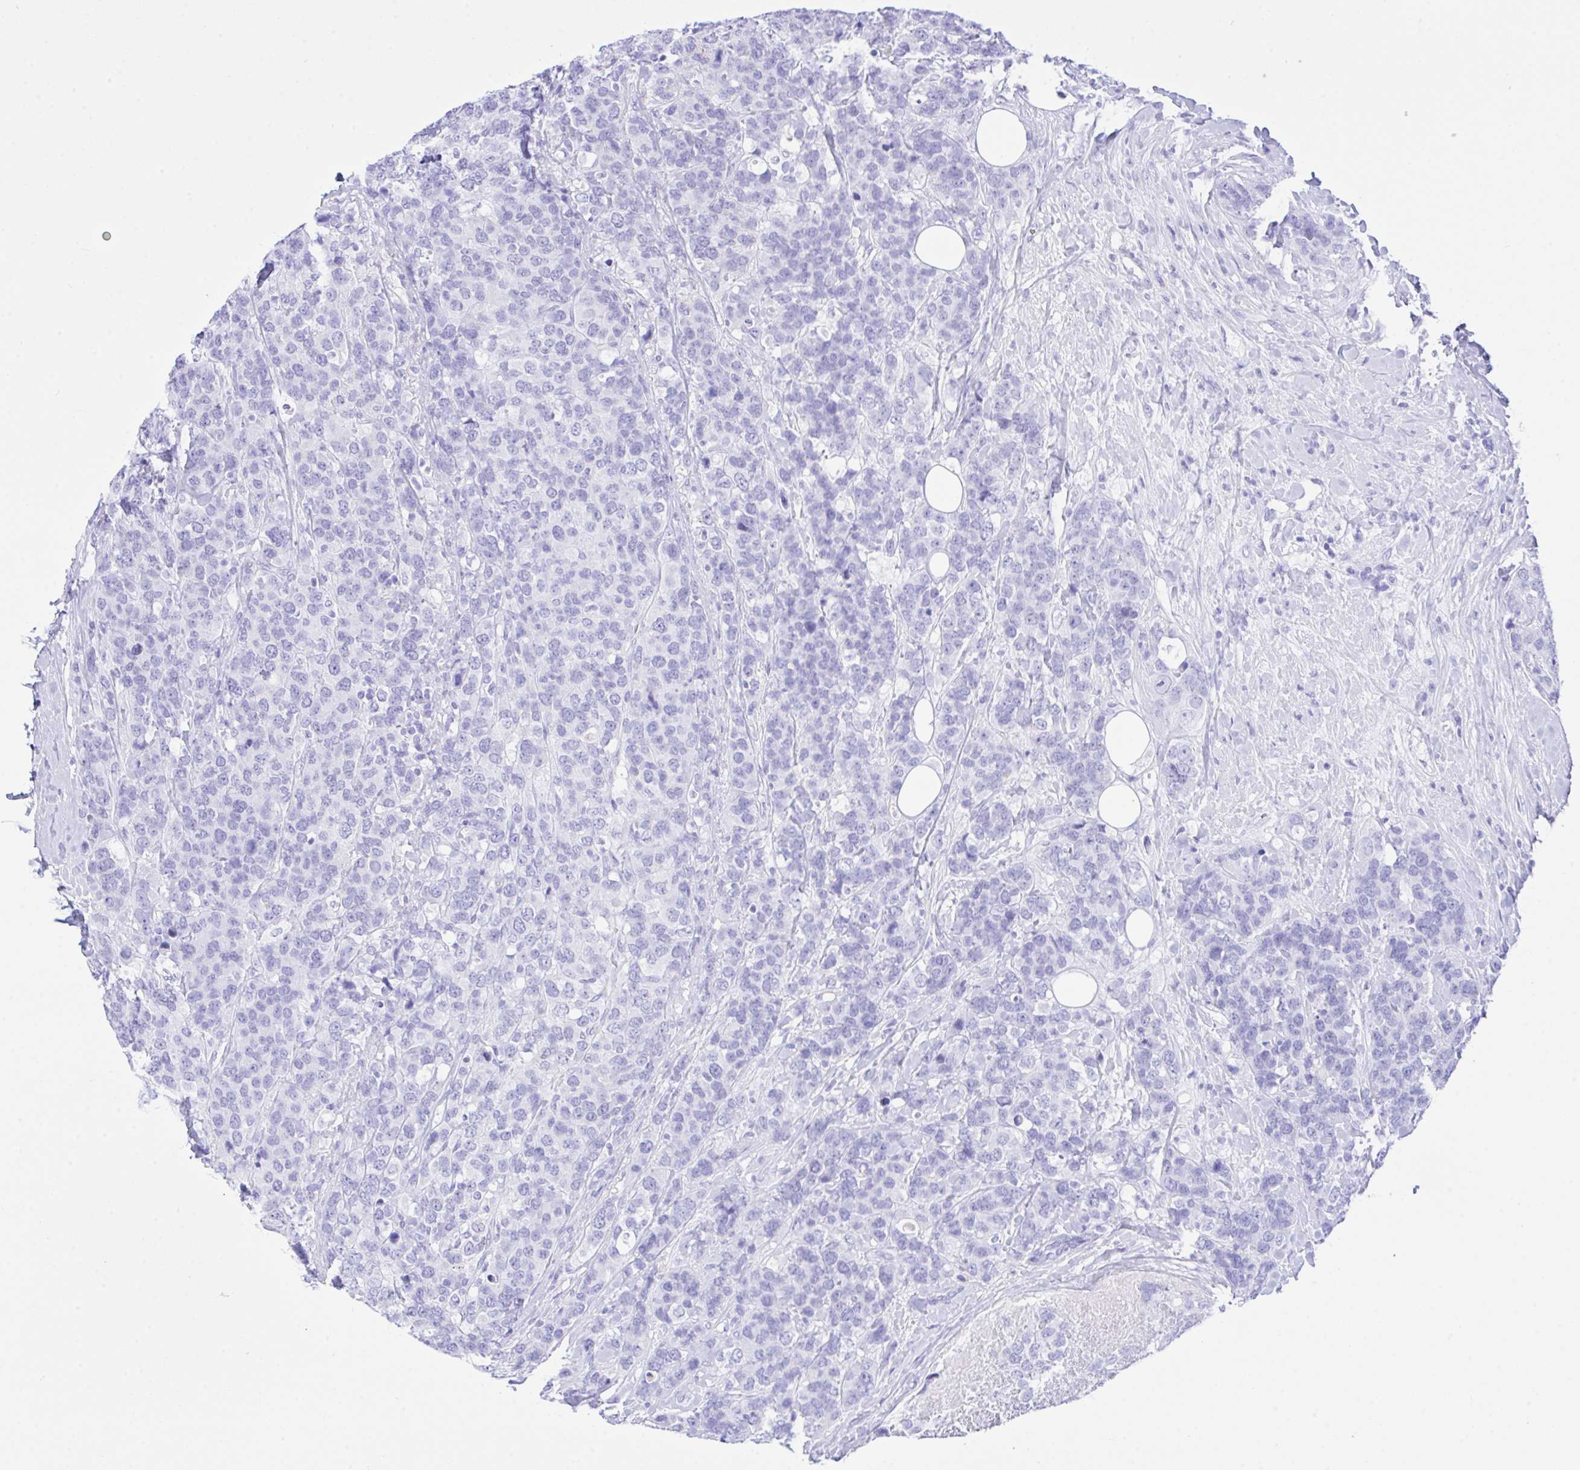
{"staining": {"intensity": "negative", "quantity": "none", "location": "none"}, "tissue": "breast cancer", "cell_type": "Tumor cells", "image_type": "cancer", "snomed": [{"axis": "morphology", "description": "Lobular carcinoma"}, {"axis": "topography", "description": "Breast"}], "caption": "IHC photomicrograph of human breast lobular carcinoma stained for a protein (brown), which reveals no staining in tumor cells. The staining was performed using DAB (3,3'-diaminobenzidine) to visualize the protein expression in brown, while the nuclei were stained in blue with hematoxylin (Magnification: 20x).", "gene": "SELENOV", "patient": {"sex": "female", "age": 59}}